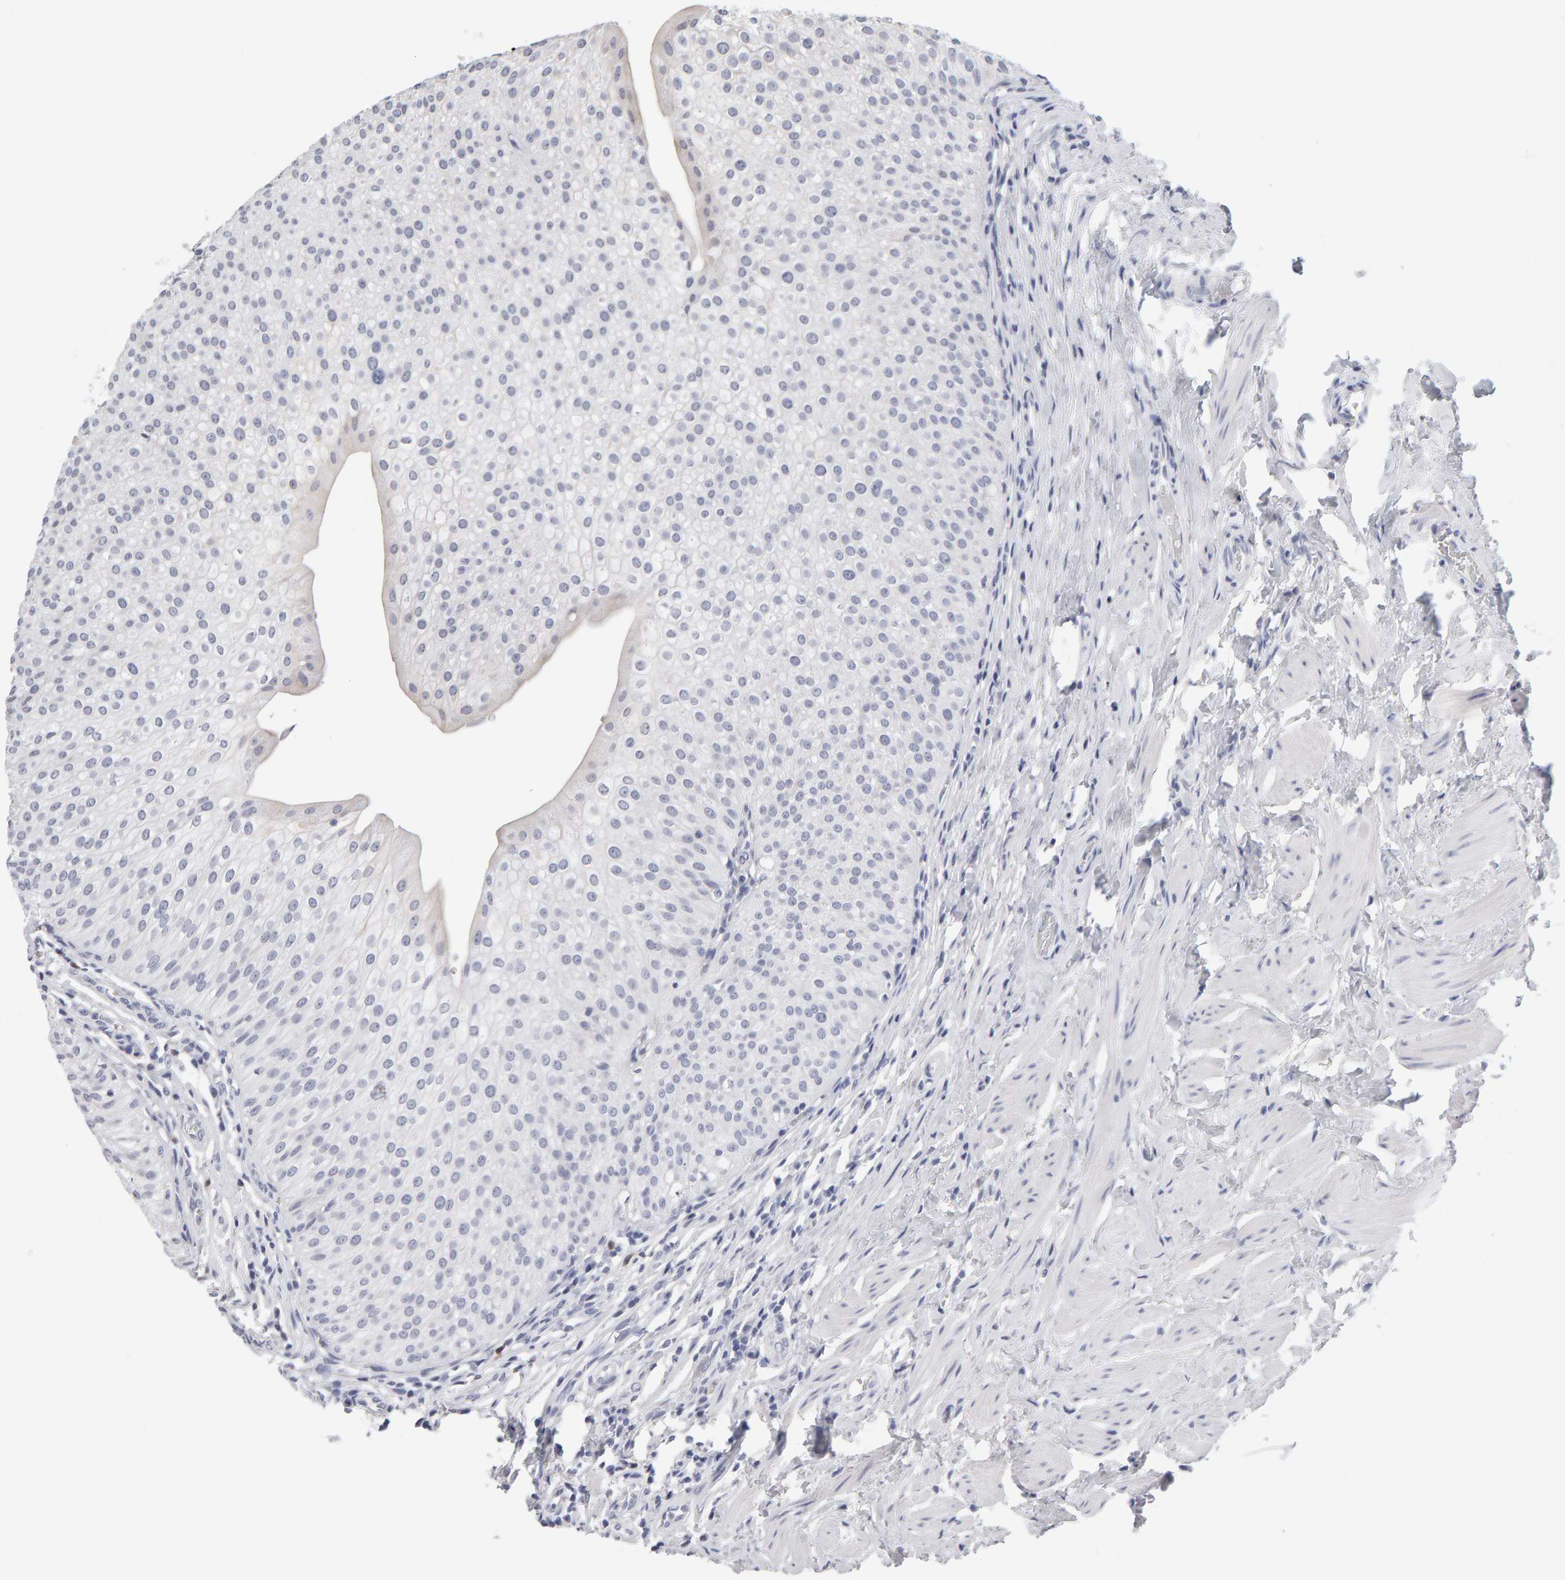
{"staining": {"intensity": "negative", "quantity": "none", "location": "none"}, "tissue": "urothelial cancer", "cell_type": "Tumor cells", "image_type": "cancer", "snomed": [{"axis": "morphology", "description": "Normal tissue, NOS"}, {"axis": "morphology", "description": "Urothelial carcinoma, Low grade"}, {"axis": "topography", "description": "Smooth muscle"}, {"axis": "topography", "description": "Urinary bladder"}], "caption": "DAB immunohistochemical staining of human urothelial cancer shows no significant expression in tumor cells.", "gene": "CTH", "patient": {"sex": "male", "age": 60}}